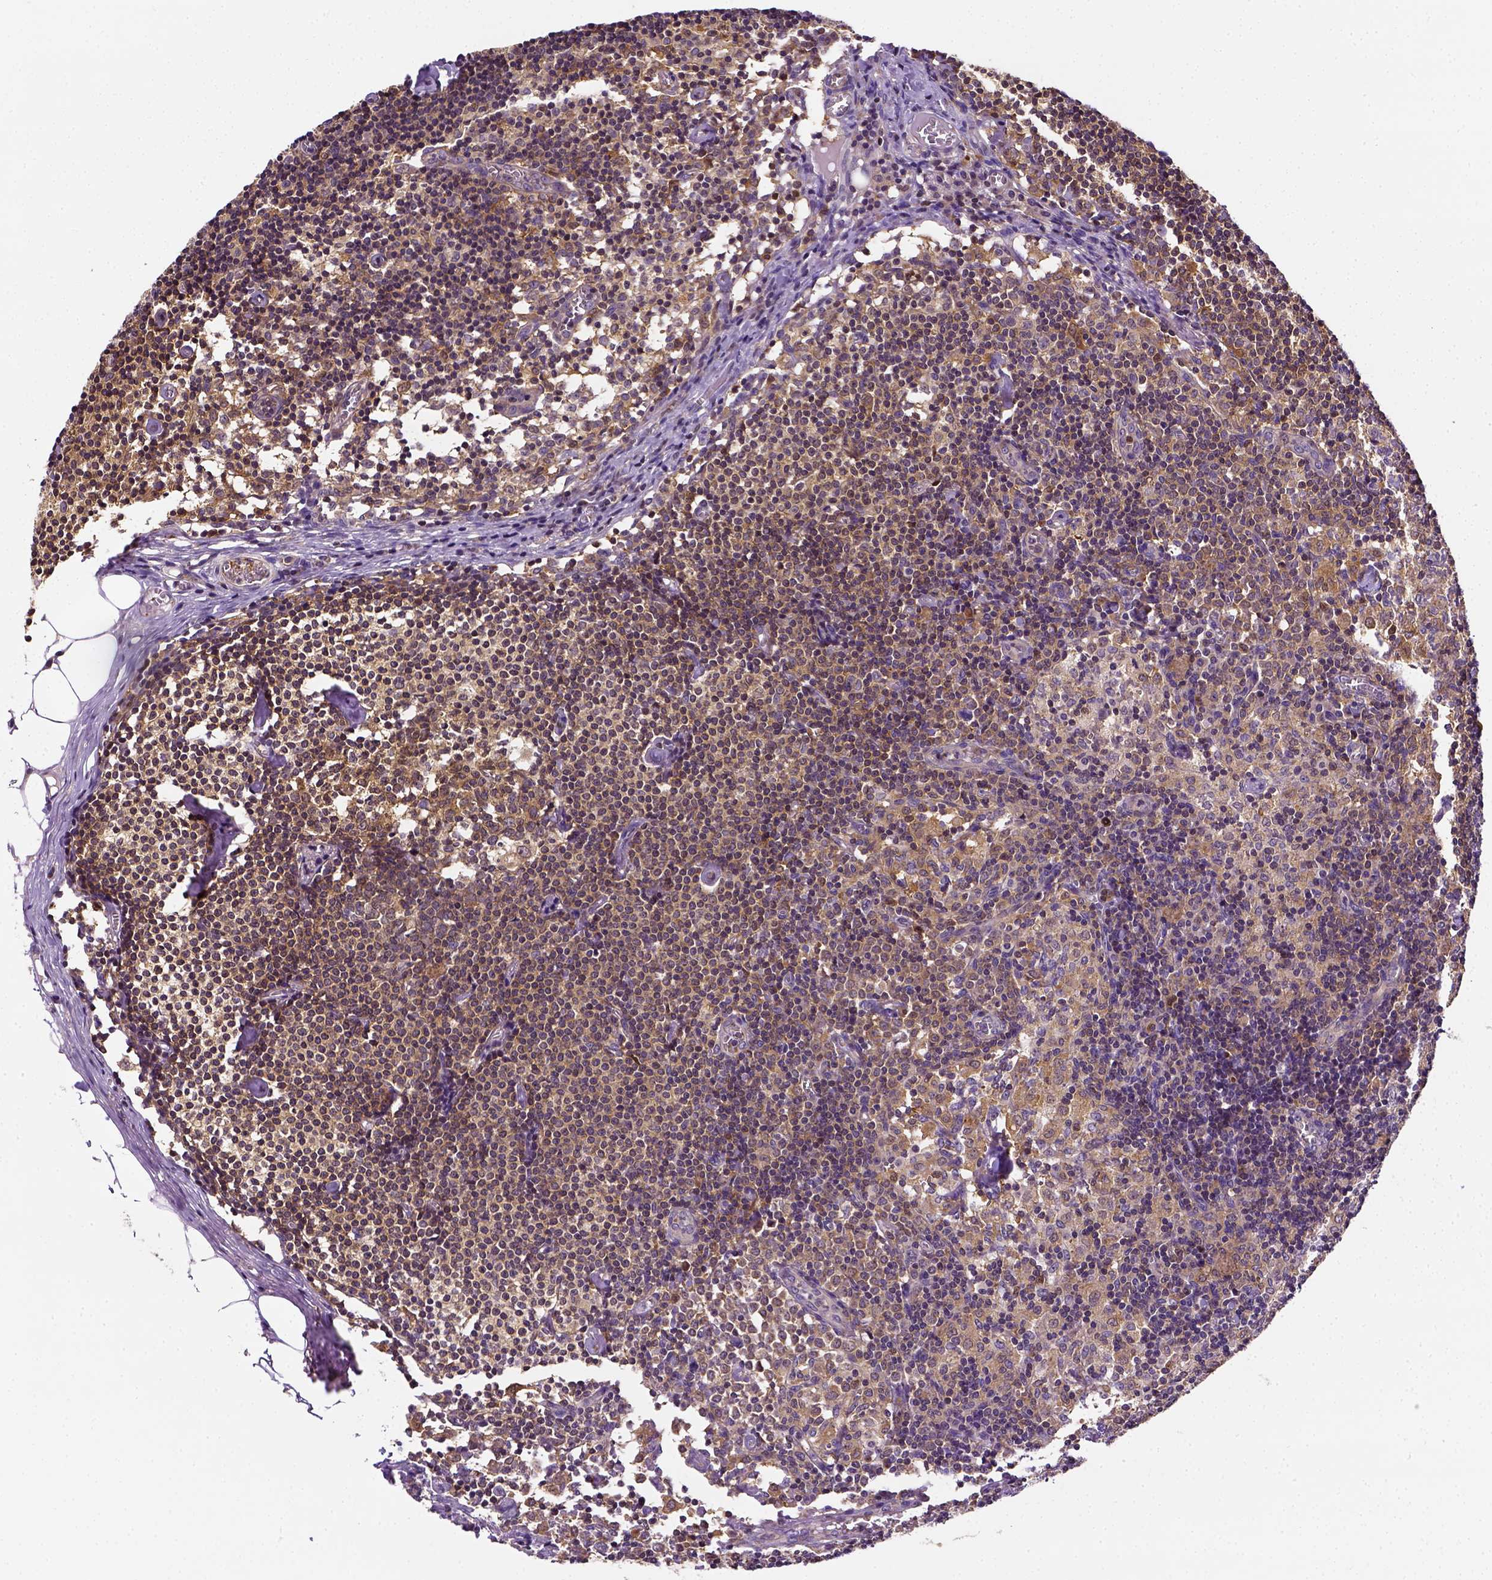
{"staining": {"intensity": "moderate", "quantity": ">75%", "location": "cytoplasmic/membranous"}, "tissue": "lymph node", "cell_type": "Germinal center cells", "image_type": "normal", "snomed": [{"axis": "morphology", "description": "Normal tissue, NOS"}, {"axis": "topography", "description": "Lymph node"}], "caption": "DAB immunohistochemical staining of normal lymph node reveals moderate cytoplasmic/membranous protein staining in about >75% of germinal center cells.", "gene": "MATK", "patient": {"sex": "female", "age": 52}}